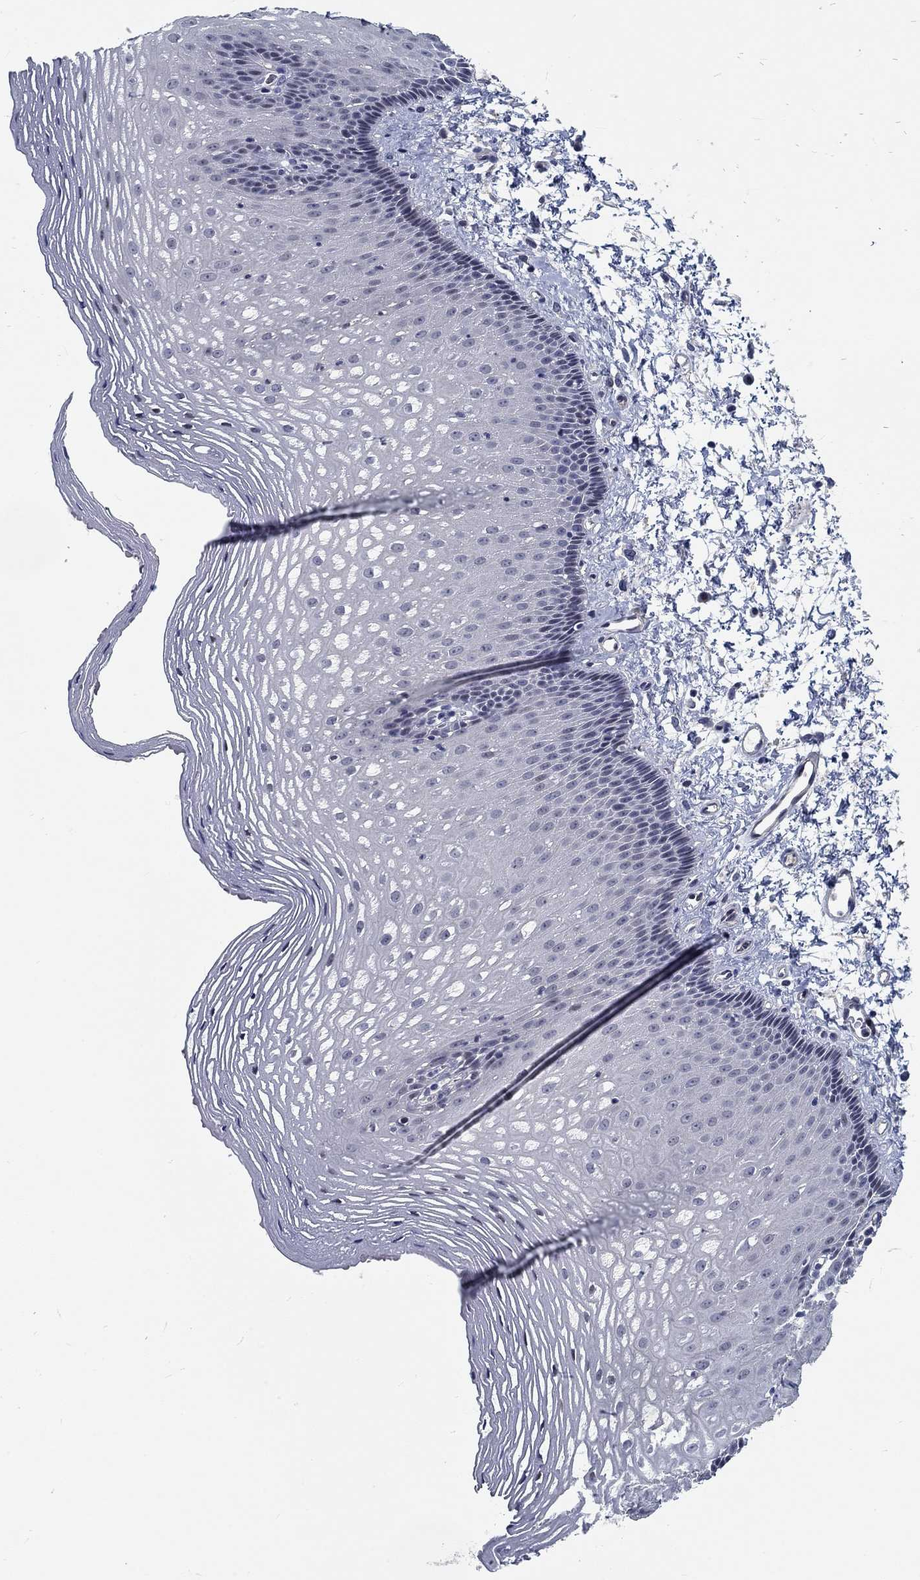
{"staining": {"intensity": "negative", "quantity": "none", "location": "none"}, "tissue": "esophagus", "cell_type": "Squamous epithelial cells", "image_type": "normal", "snomed": [{"axis": "morphology", "description": "Normal tissue, NOS"}, {"axis": "topography", "description": "Esophagus"}], "caption": "An immunohistochemistry micrograph of normal esophagus is shown. There is no staining in squamous epithelial cells of esophagus. (DAB (3,3'-diaminobenzidine) IHC visualized using brightfield microscopy, high magnification).", "gene": "MYBPC1", "patient": {"sex": "male", "age": 76}}